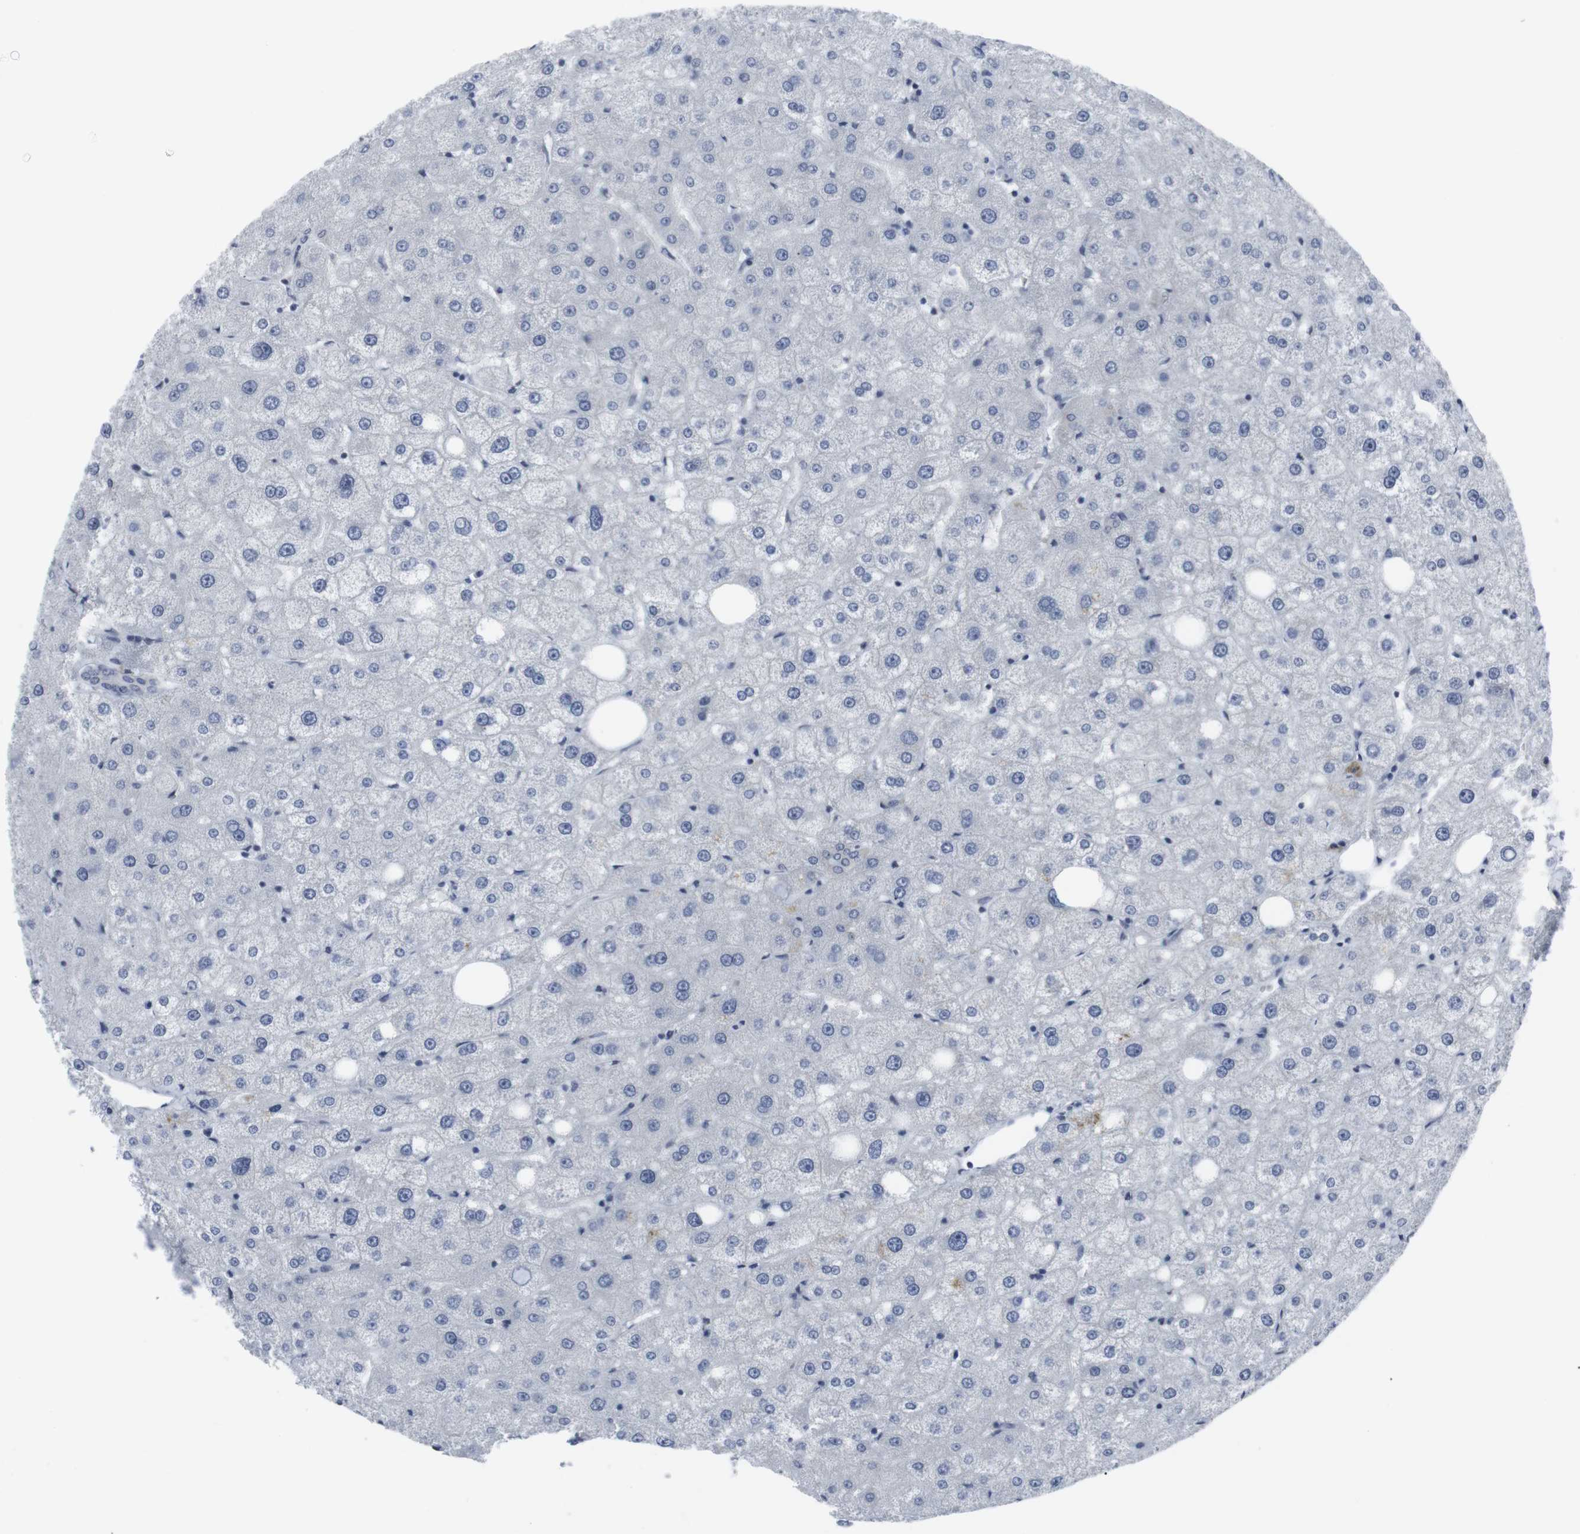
{"staining": {"intensity": "negative", "quantity": "none", "location": "none"}, "tissue": "liver", "cell_type": "Cholangiocytes", "image_type": "normal", "snomed": [{"axis": "morphology", "description": "Normal tissue, NOS"}, {"axis": "topography", "description": "Liver"}], "caption": "Immunohistochemical staining of unremarkable liver demonstrates no significant expression in cholangiocytes. (DAB (3,3'-diaminobenzidine) immunohistochemistry with hematoxylin counter stain).", "gene": "GEMIN2", "patient": {"sex": "male", "age": 73}}